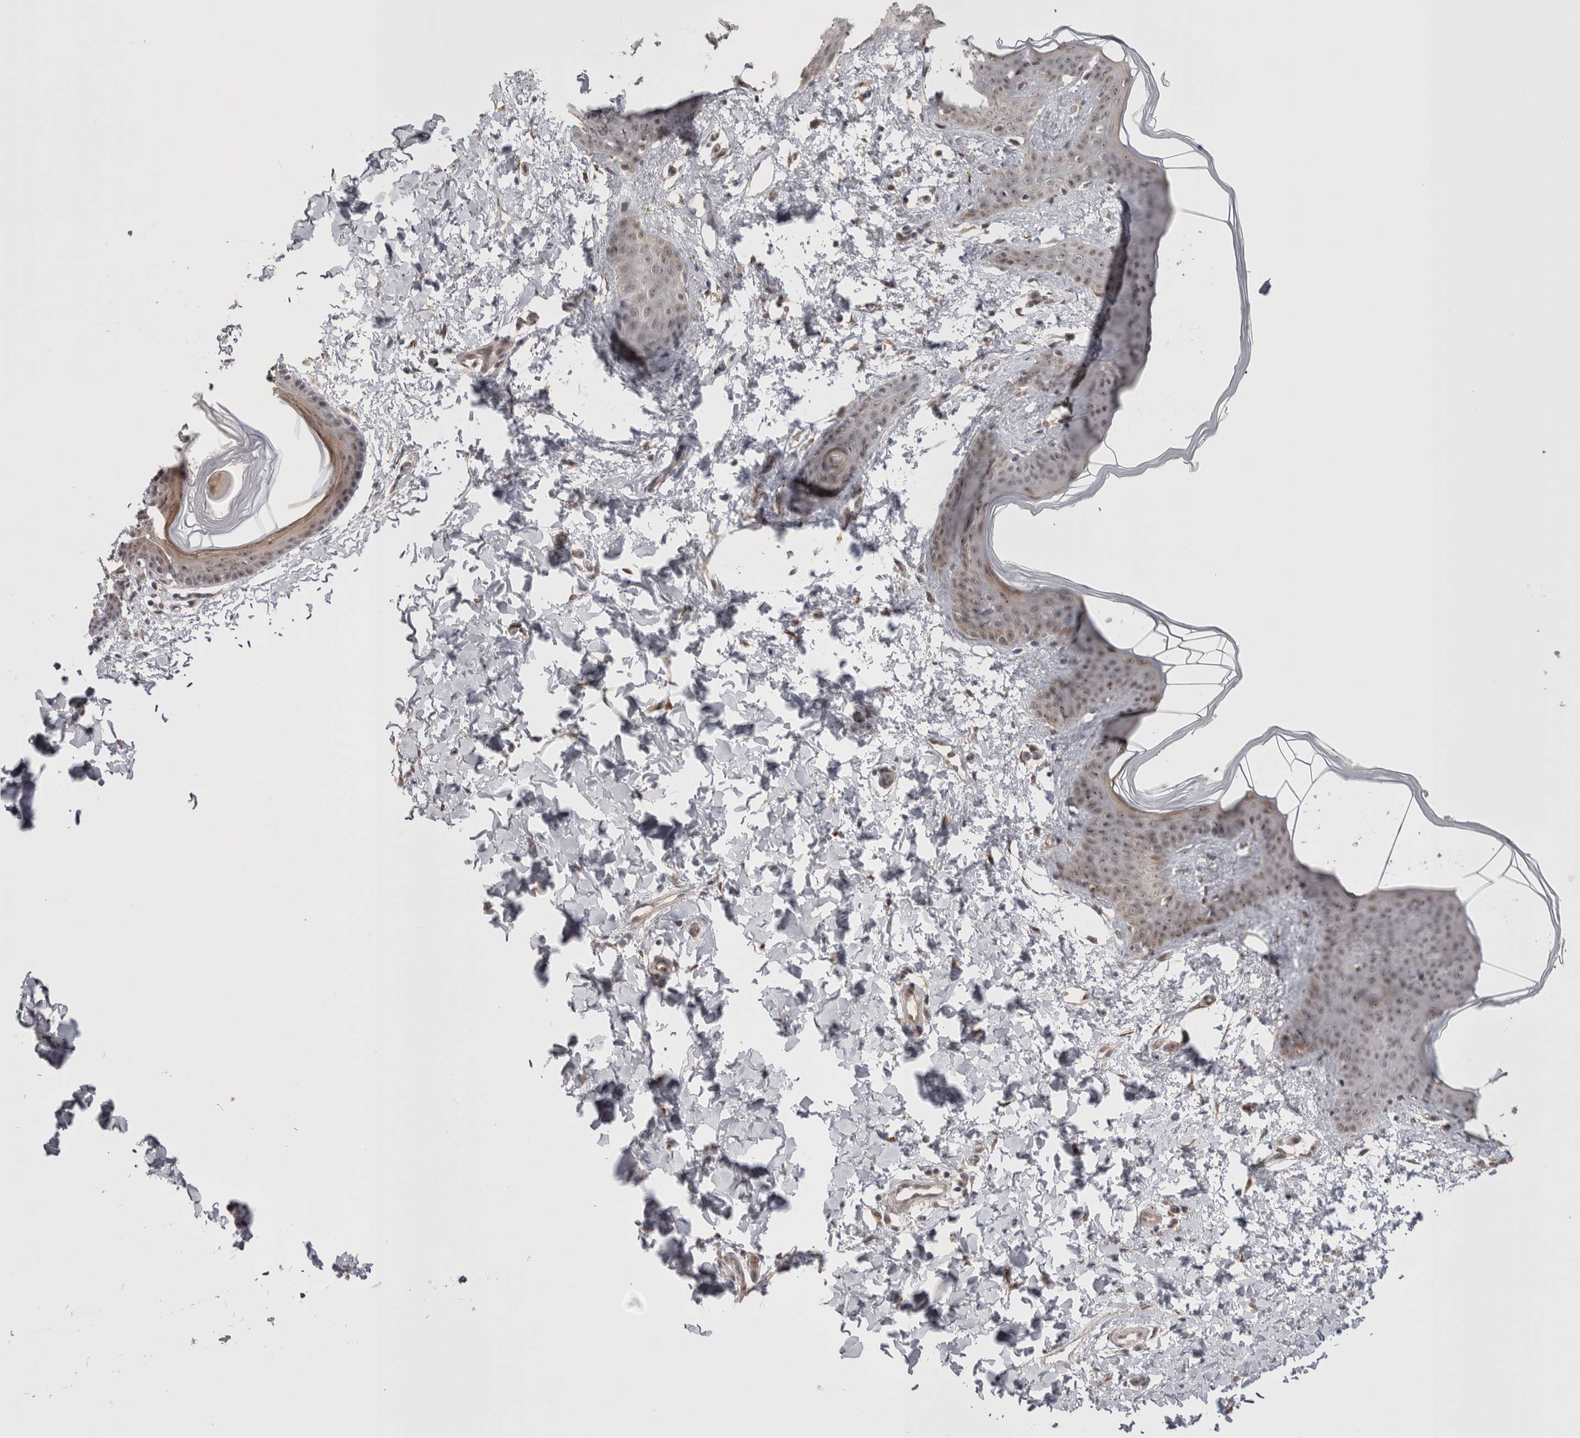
{"staining": {"intensity": "moderate", "quantity": ">75%", "location": "cytoplasmic/membranous,nuclear"}, "tissue": "skin", "cell_type": "Fibroblasts", "image_type": "normal", "snomed": [{"axis": "morphology", "description": "Normal tissue, NOS"}, {"axis": "topography", "description": "Skin"}], "caption": "This histopathology image reveals unremarkable skin stained with immunohistochemistry (IHC) to label a protein in brown. The cytoplasmic/membranous,nuclear of fibroblasts show moderate positivity for the protein. Nuclei are counter-stained blue.", "gene": "EXOSC4", "patient": {"sex": "female", "age": 17}}